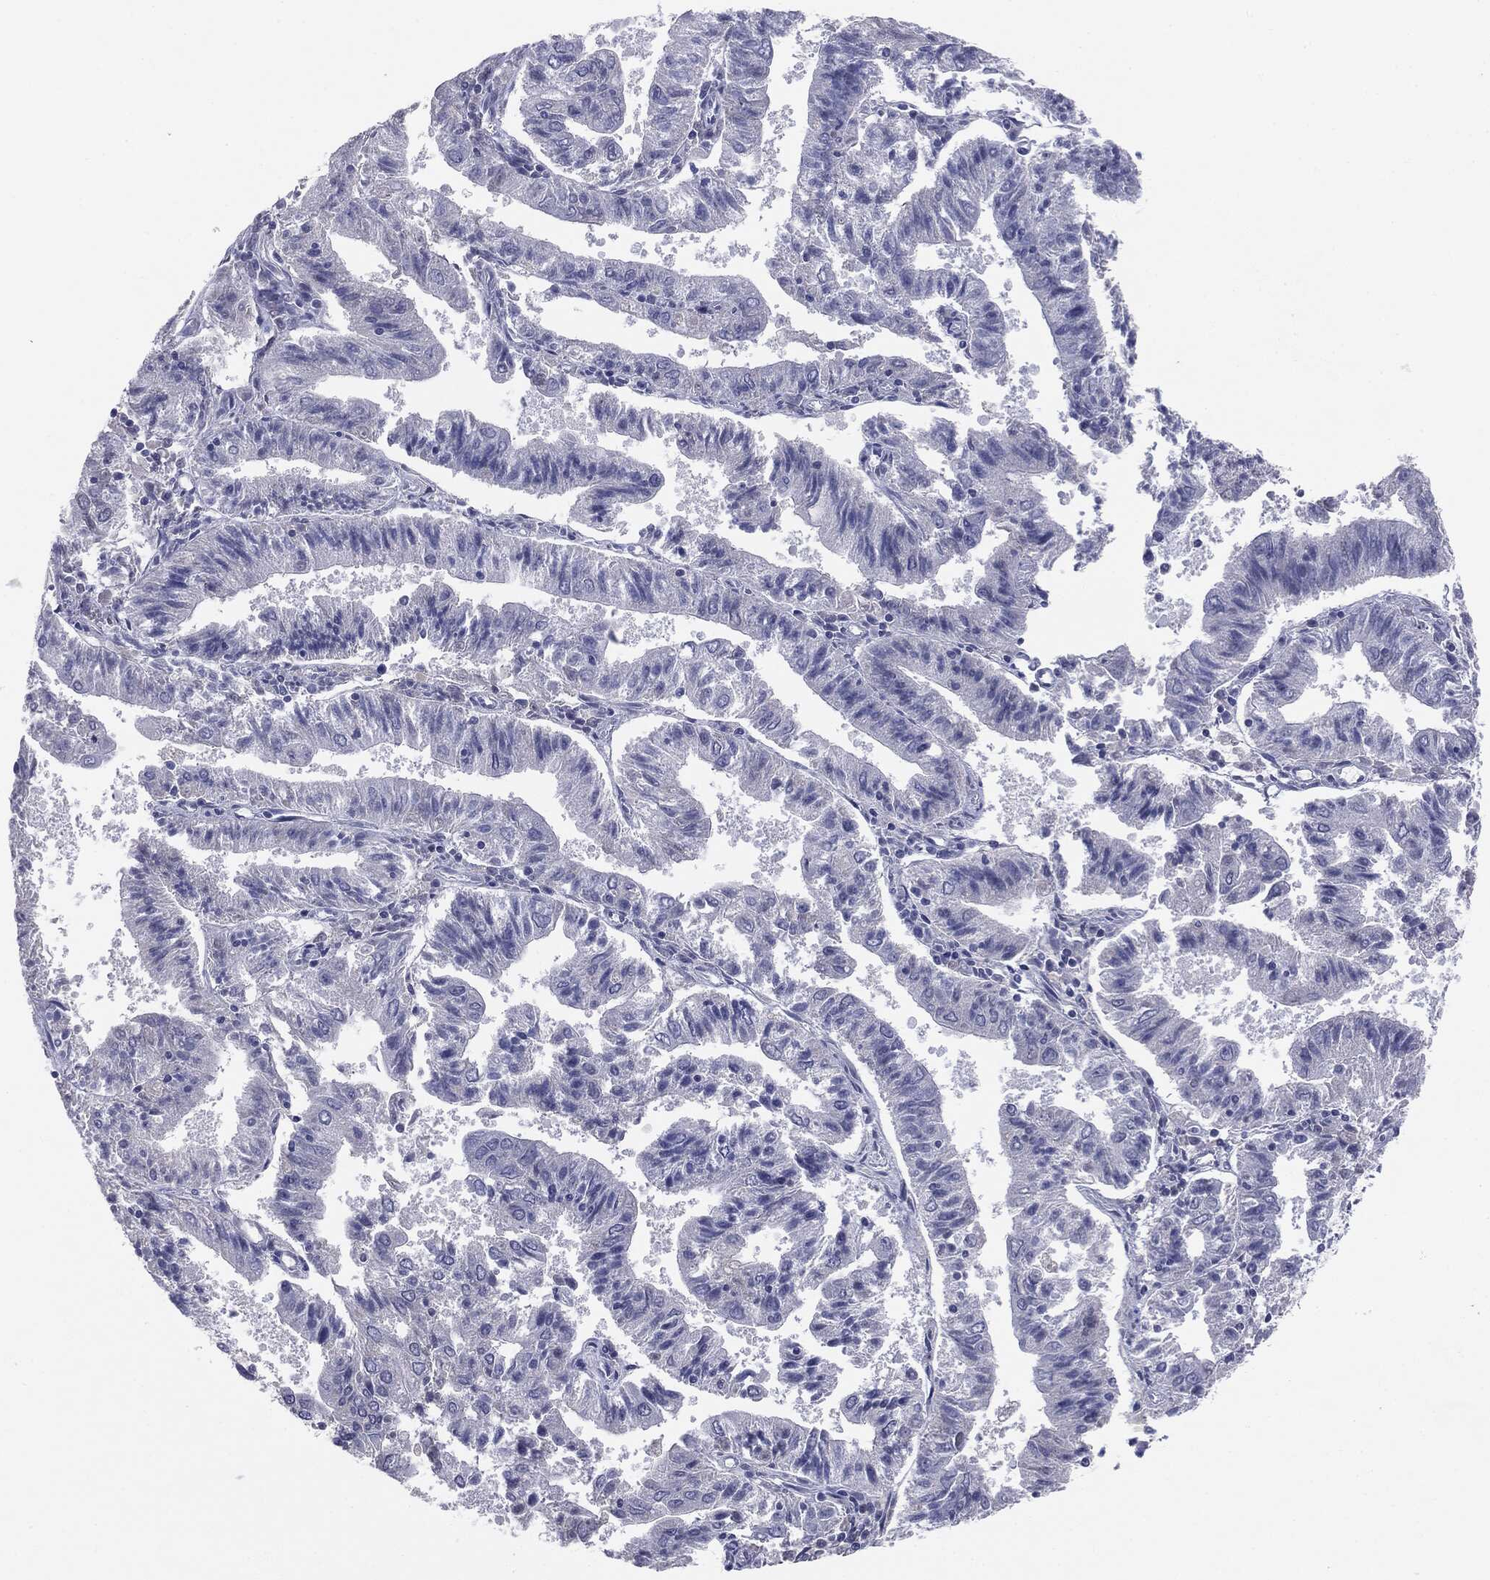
{"staining": {"intensity": "negative", "quantity": "none", "location": "none"}, "tissue": "endometrial cancer", "cell_type": "Tumor cells", "image_type": "cancer", "snomed": [{"axis": "morphology", "description": "Adenocarcinoma, NOS"}, {"axis": "topography", "description": "Endometrium"}], "caption": "Tumor cells show no significant protein positivity in endometrial cancer (adenocarcinoma).", "gene": "SERPINB4", "patient": {"sex": "female", "age": 82}}